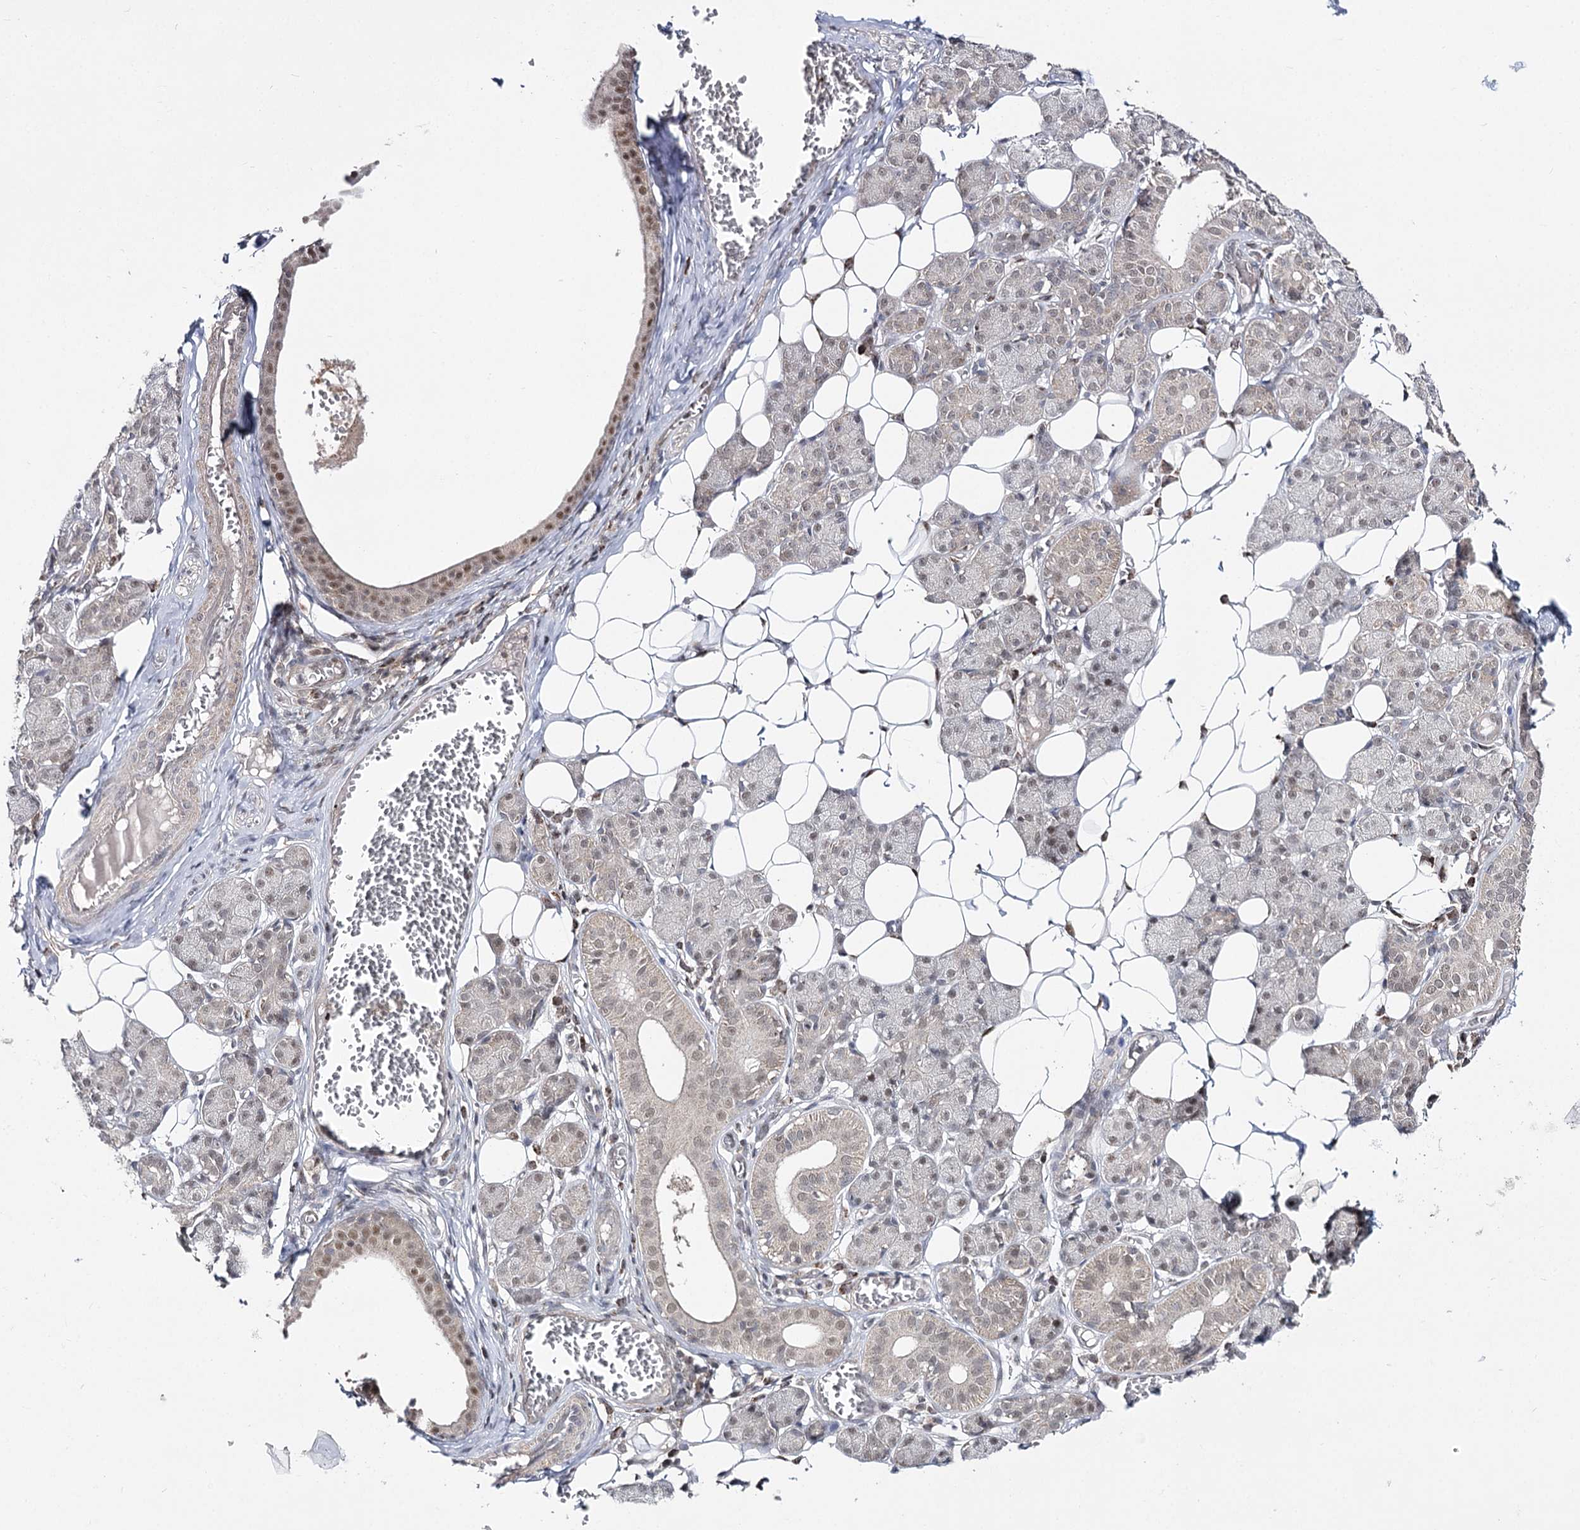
{"staining": {"intensity": "weak", "quantity": "25%-75%", "location": "cytoplasmic/membranous,nuclear"}, "tissue": "salivary gland", "cell_type": "Glandular cells", "image_type": "normal", "snomed": [{"axis": "morphology", "description": "Normal tissue, NOS"}, {"axis": "topography", "description": "Salivary gland"}], "caption": "This image displays unremarkable salivary gland stained with immunohistochemistry to label a protein in brown. The cytoplasmic/membranous,nuclear of glandular cells show weak positivity for the protein. Nuclei are counter-stained blue.", "gene": "SLC4A1AP", "patient": {"sex": "female", "age": 33}}